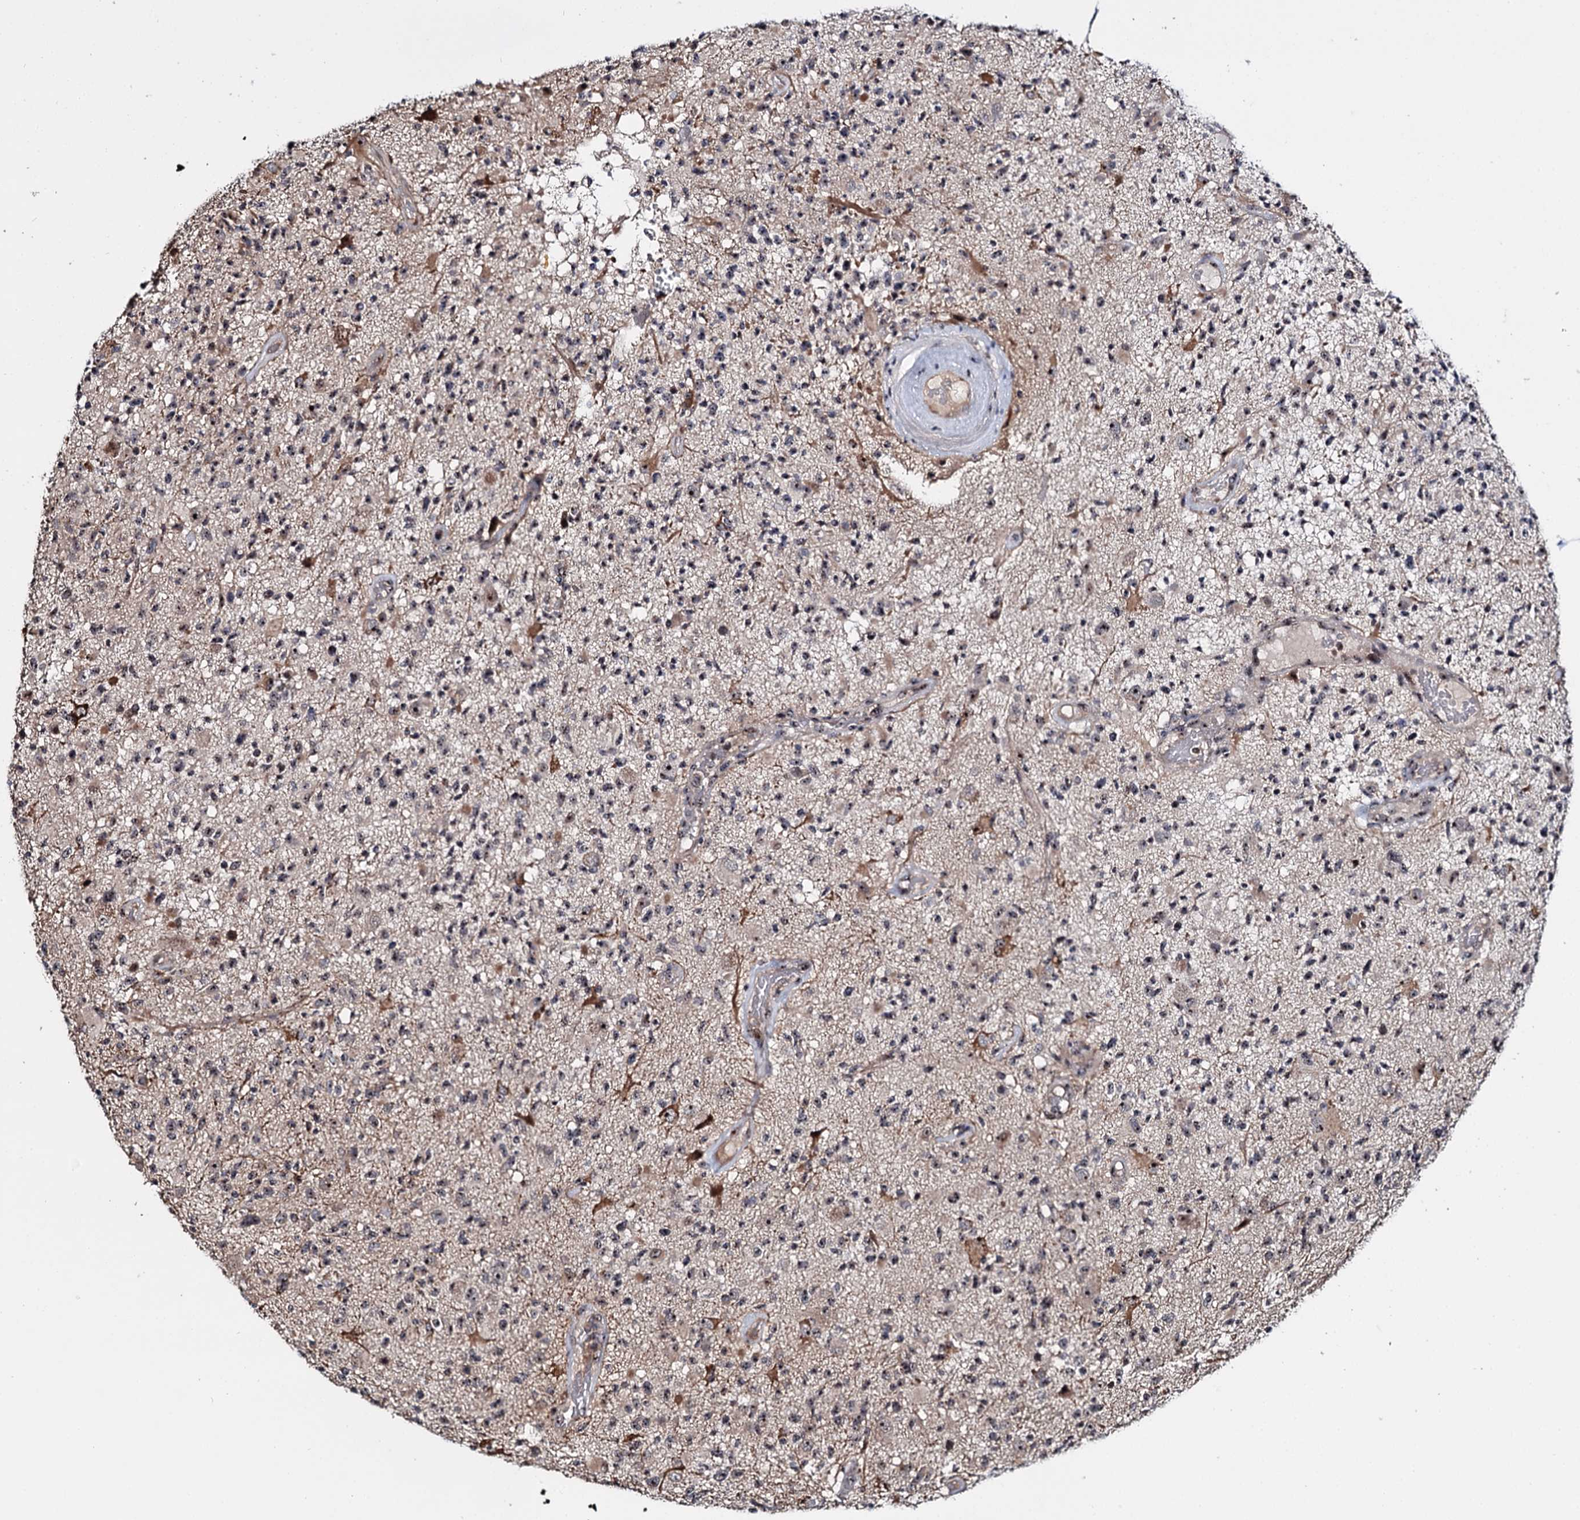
{"staining": {"intensity": "weak", "quantity": "25%-75%", "location": "nuclear"}, "tissue": "glioma", "cell_type": "Tumor cells", "image_type": "cancer", "snomed": [{"axis": "morphology", "description": "Glioma, malignant, High grade"}, {"axis": "morphology", "description": "Glioblastoma, NOS"}, {"axis": "topography", "description": "Brain"}], "caption": "A high-resolution photomicrograph shows IHC staining of glioblastoma, which exhibits weak nuclear expression in about 25%-75% of tumor cells. Nuclei are stained in blue.", "gene": "SUPT20H", "patient": {"sex": "male", "age": 60}}